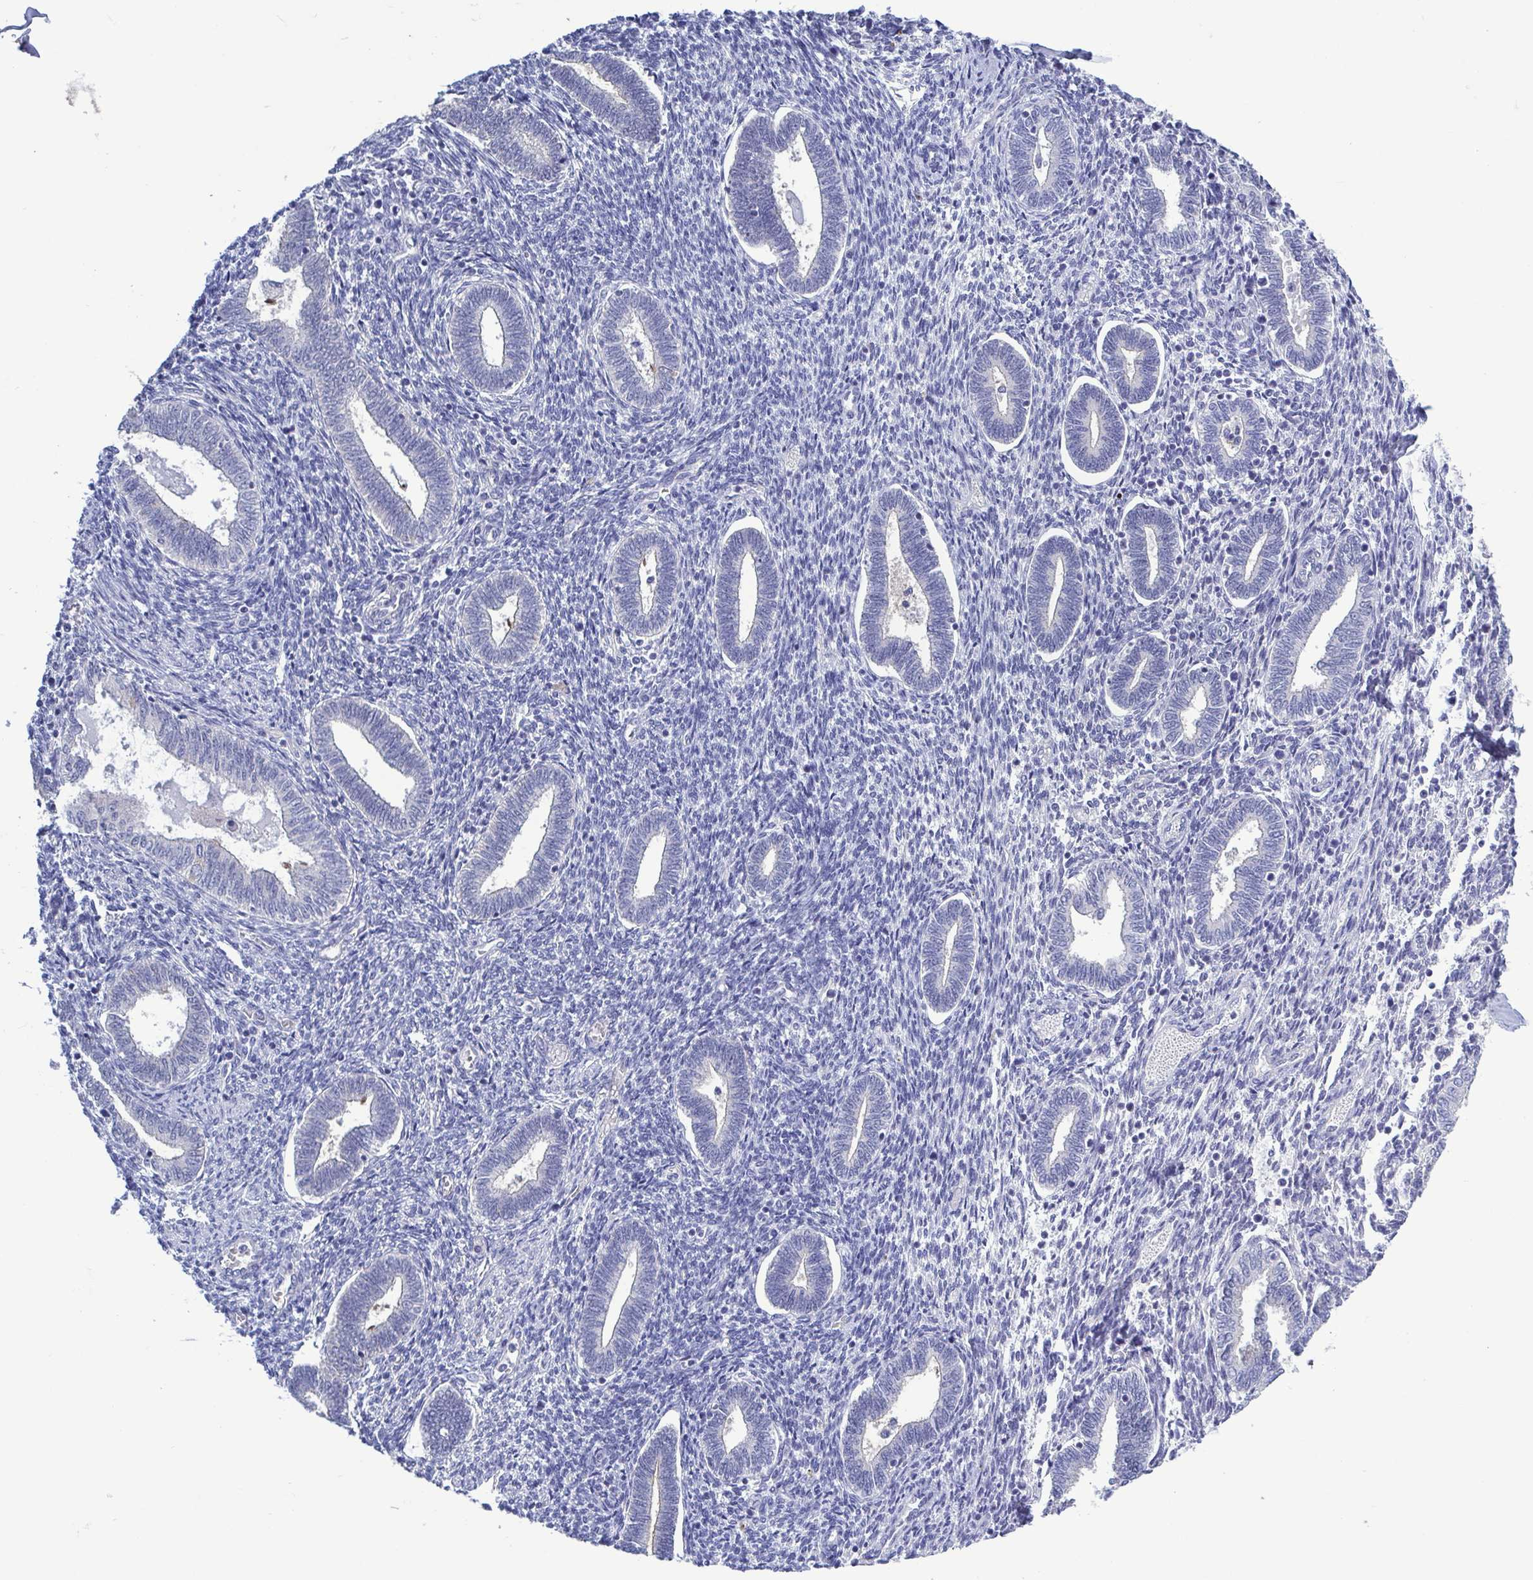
{"staining": {"intensity": "negative", "quantity": "none", "location": "none"}, "tissue": "endometrium", "cell_type": "Cells in endometrial stroma", "image_type": "normal", "snomed": [{"axis": "morphology", "description": "Normal tissue, NOS"}, {"axis": "topography", "description": "Endometrium"}], "caption": "IHC of unremarkable endometrium shows no positivity in cells in endometrial stroma.", "gene": "TEX12", "patient": {"sex": "female", "age": 42}}